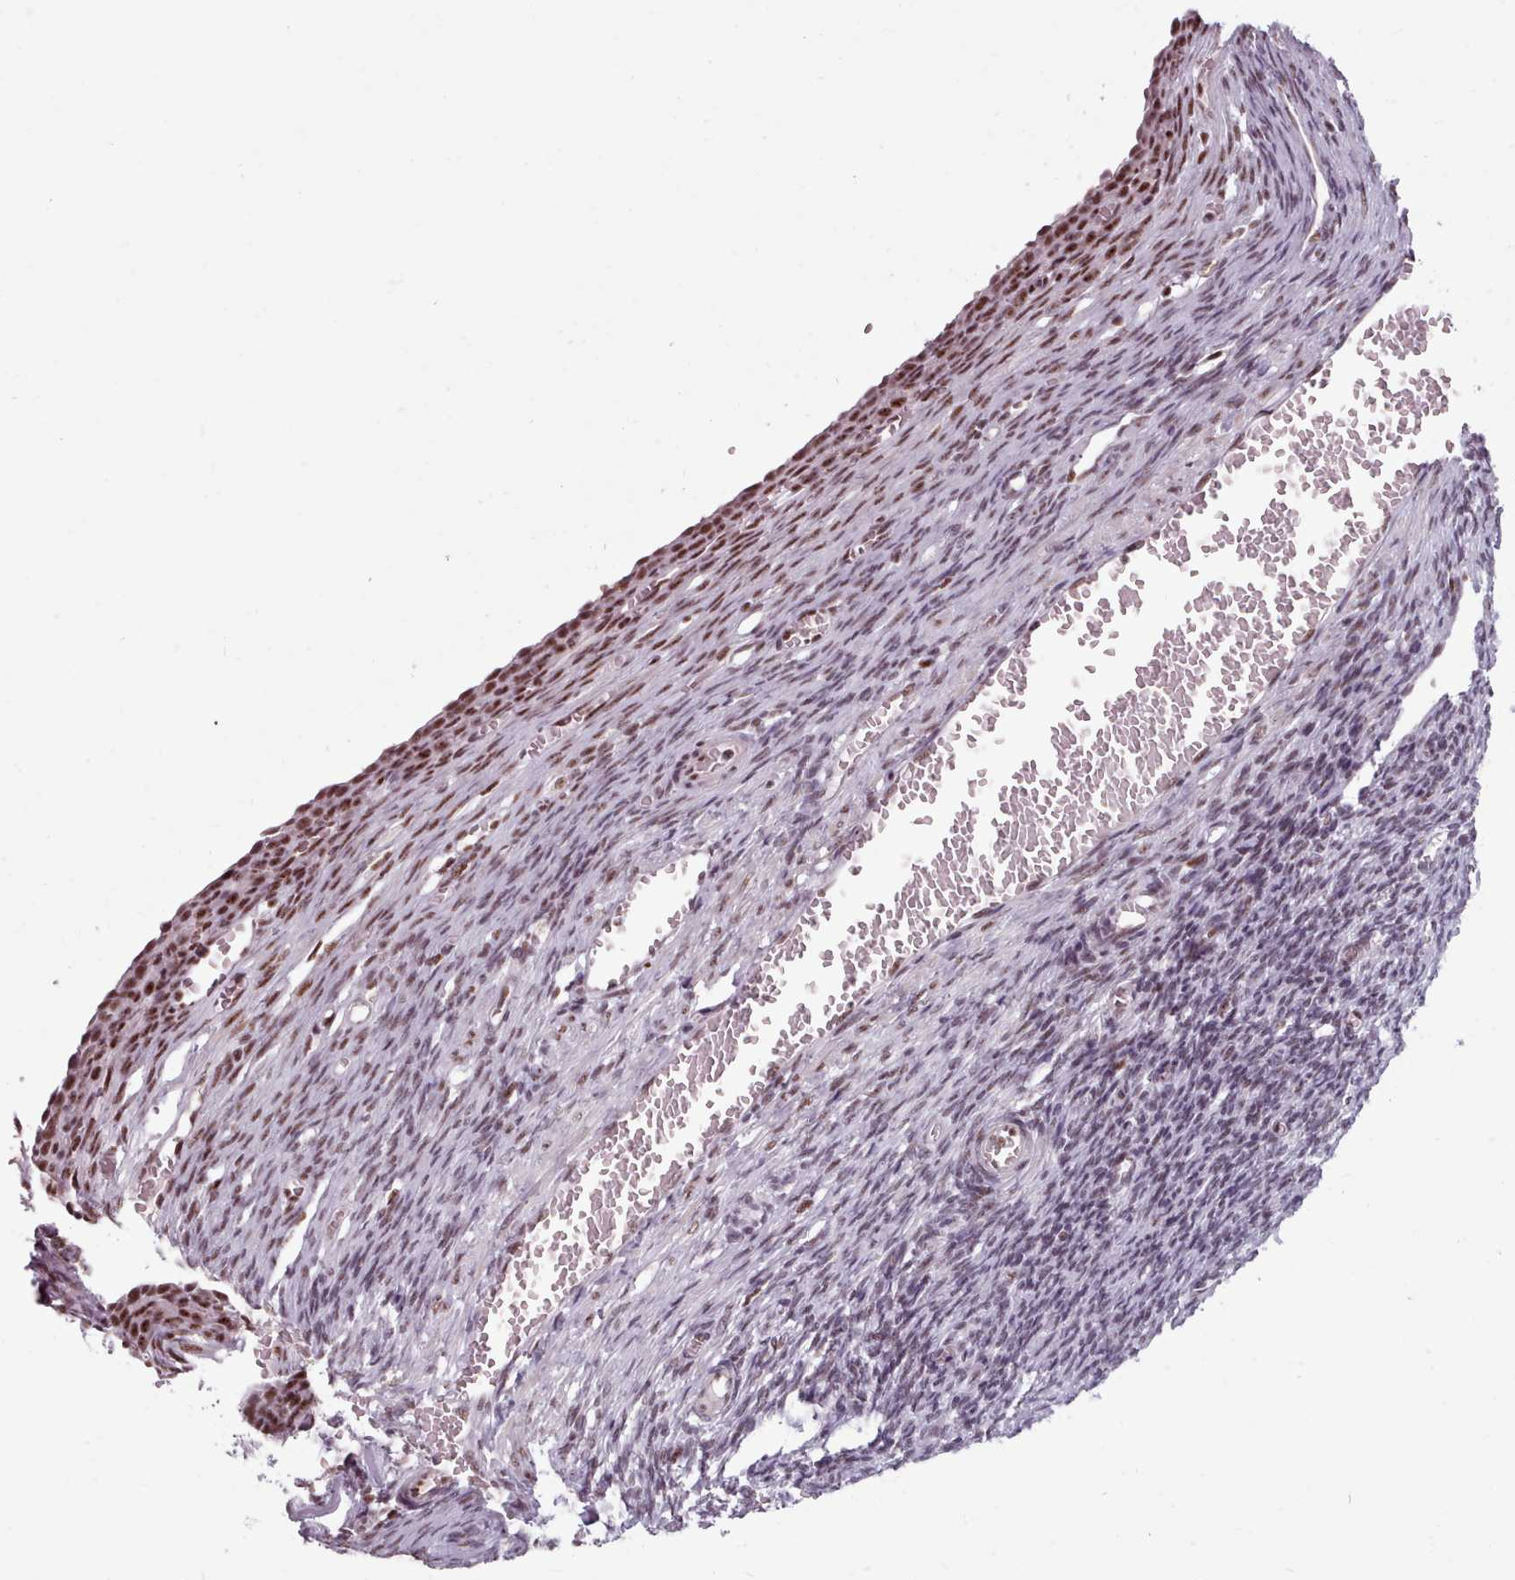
{"staining": {"intensity": "moderate", "quantity": ">75%", "location": "nuclear"}, "tissue": "ovary", "cell_type": "Follicle cells", "image_type": "normal", "snomed": [{"axis": "morphology", "description": "Normal tissue, NOS"}, {"axis": "topography", "description": "Ovary"}], "caption": "Ovary stained with immunohistochemistry demonstrates moderate nuclear positivity in approximately >75% of follicle cells.", "gene": "SRRM1", "patient": {"sex": "female", "age": 27}}